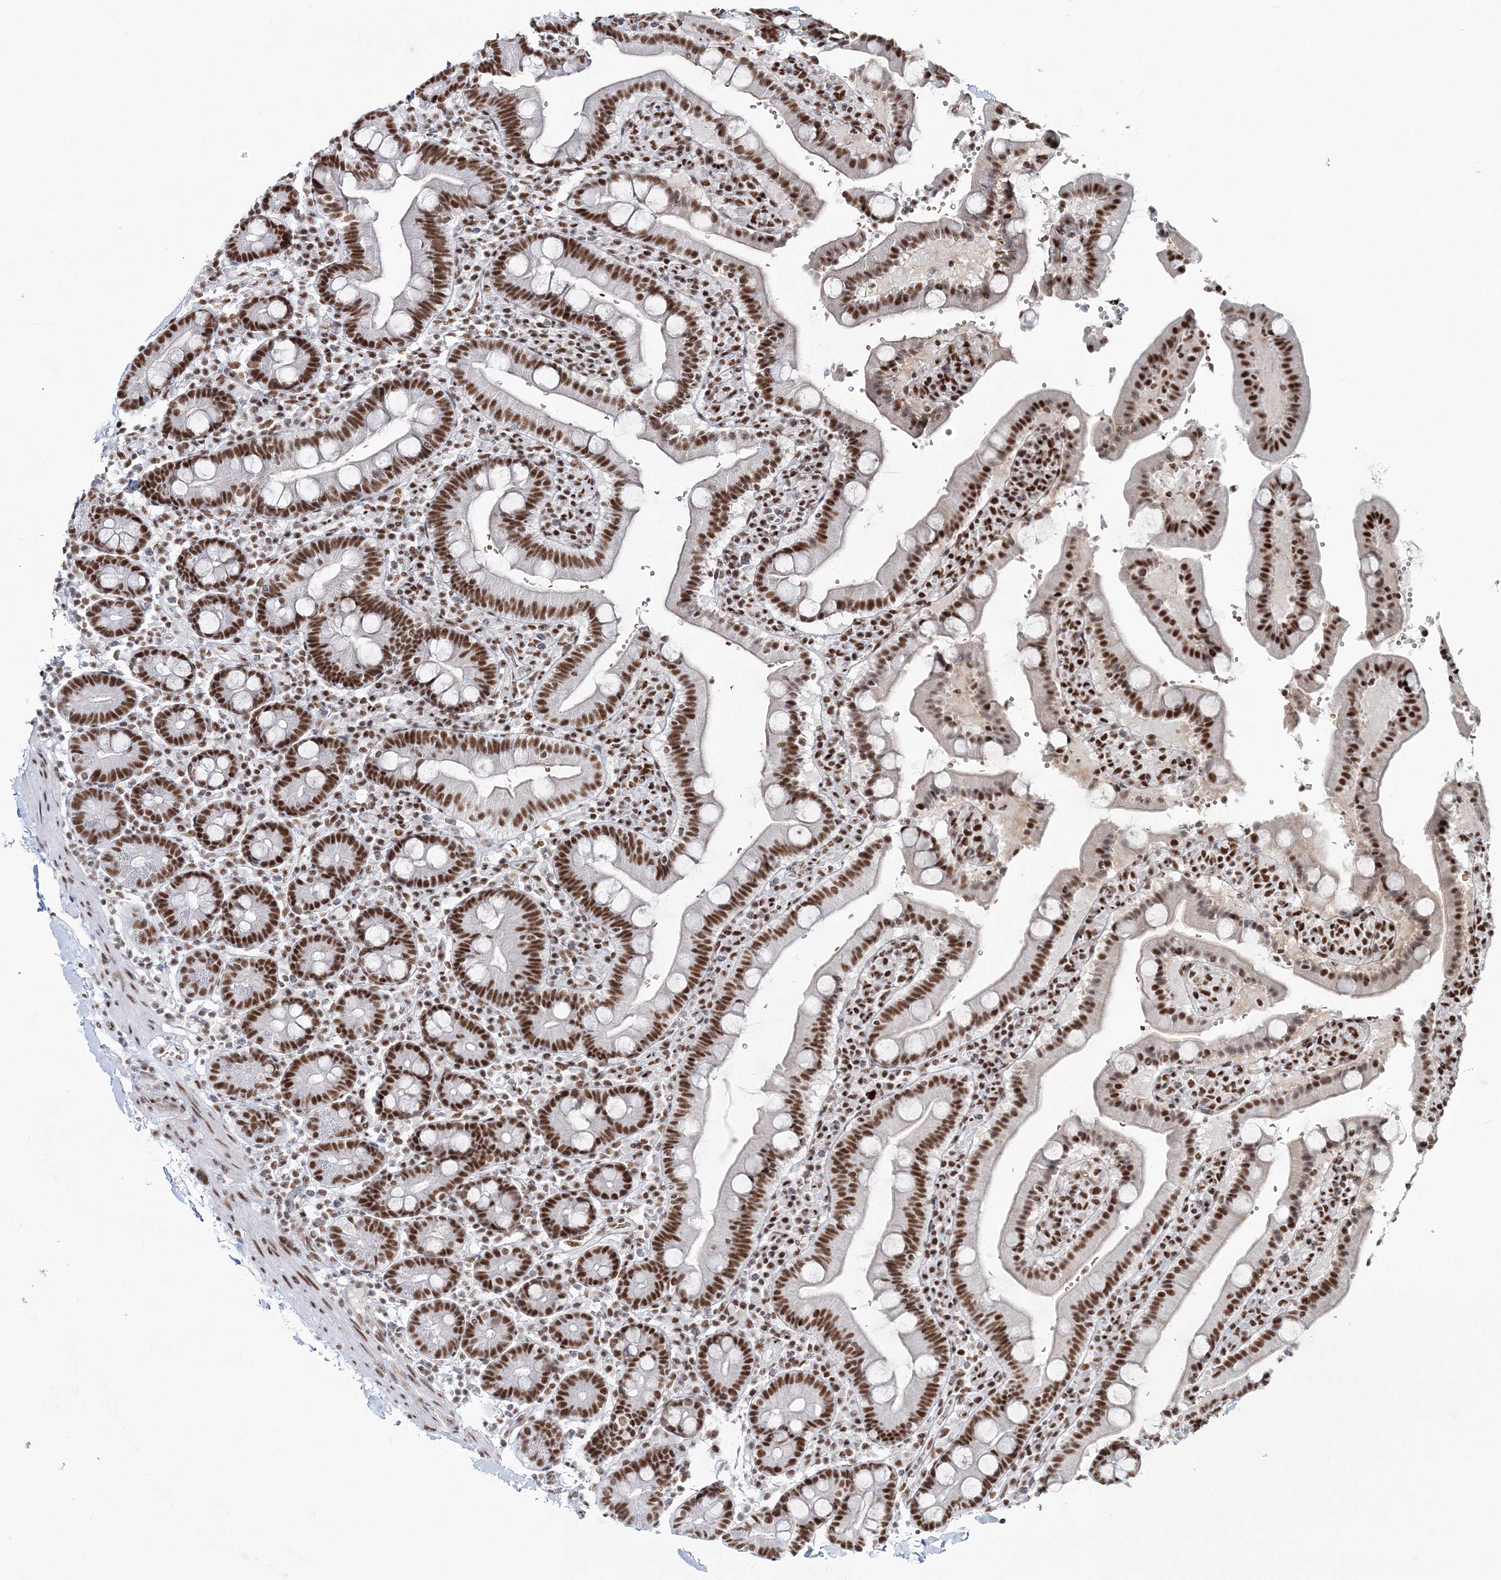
{"staining": {"intensity": "strong", "quantity": ">75%", "location": "nuclear"}, "tissue": "duodenum", "cell_type": "Glandular cells", "image_type": "normal", "snomed": [{"axis": "morphology", "description": "Normal tissue, NOS"}, {"axis": "topography", "description": "Small intestine, NOS"}], "caption": "A high-resolution photomicrograph shows immunohistochemistry staining of normal duodenum, which displays strong nuclear staining in about >75% of glandular cells.", "gene": "ENSG00000290315", "patient": {"sex": "female", "age": 71}}